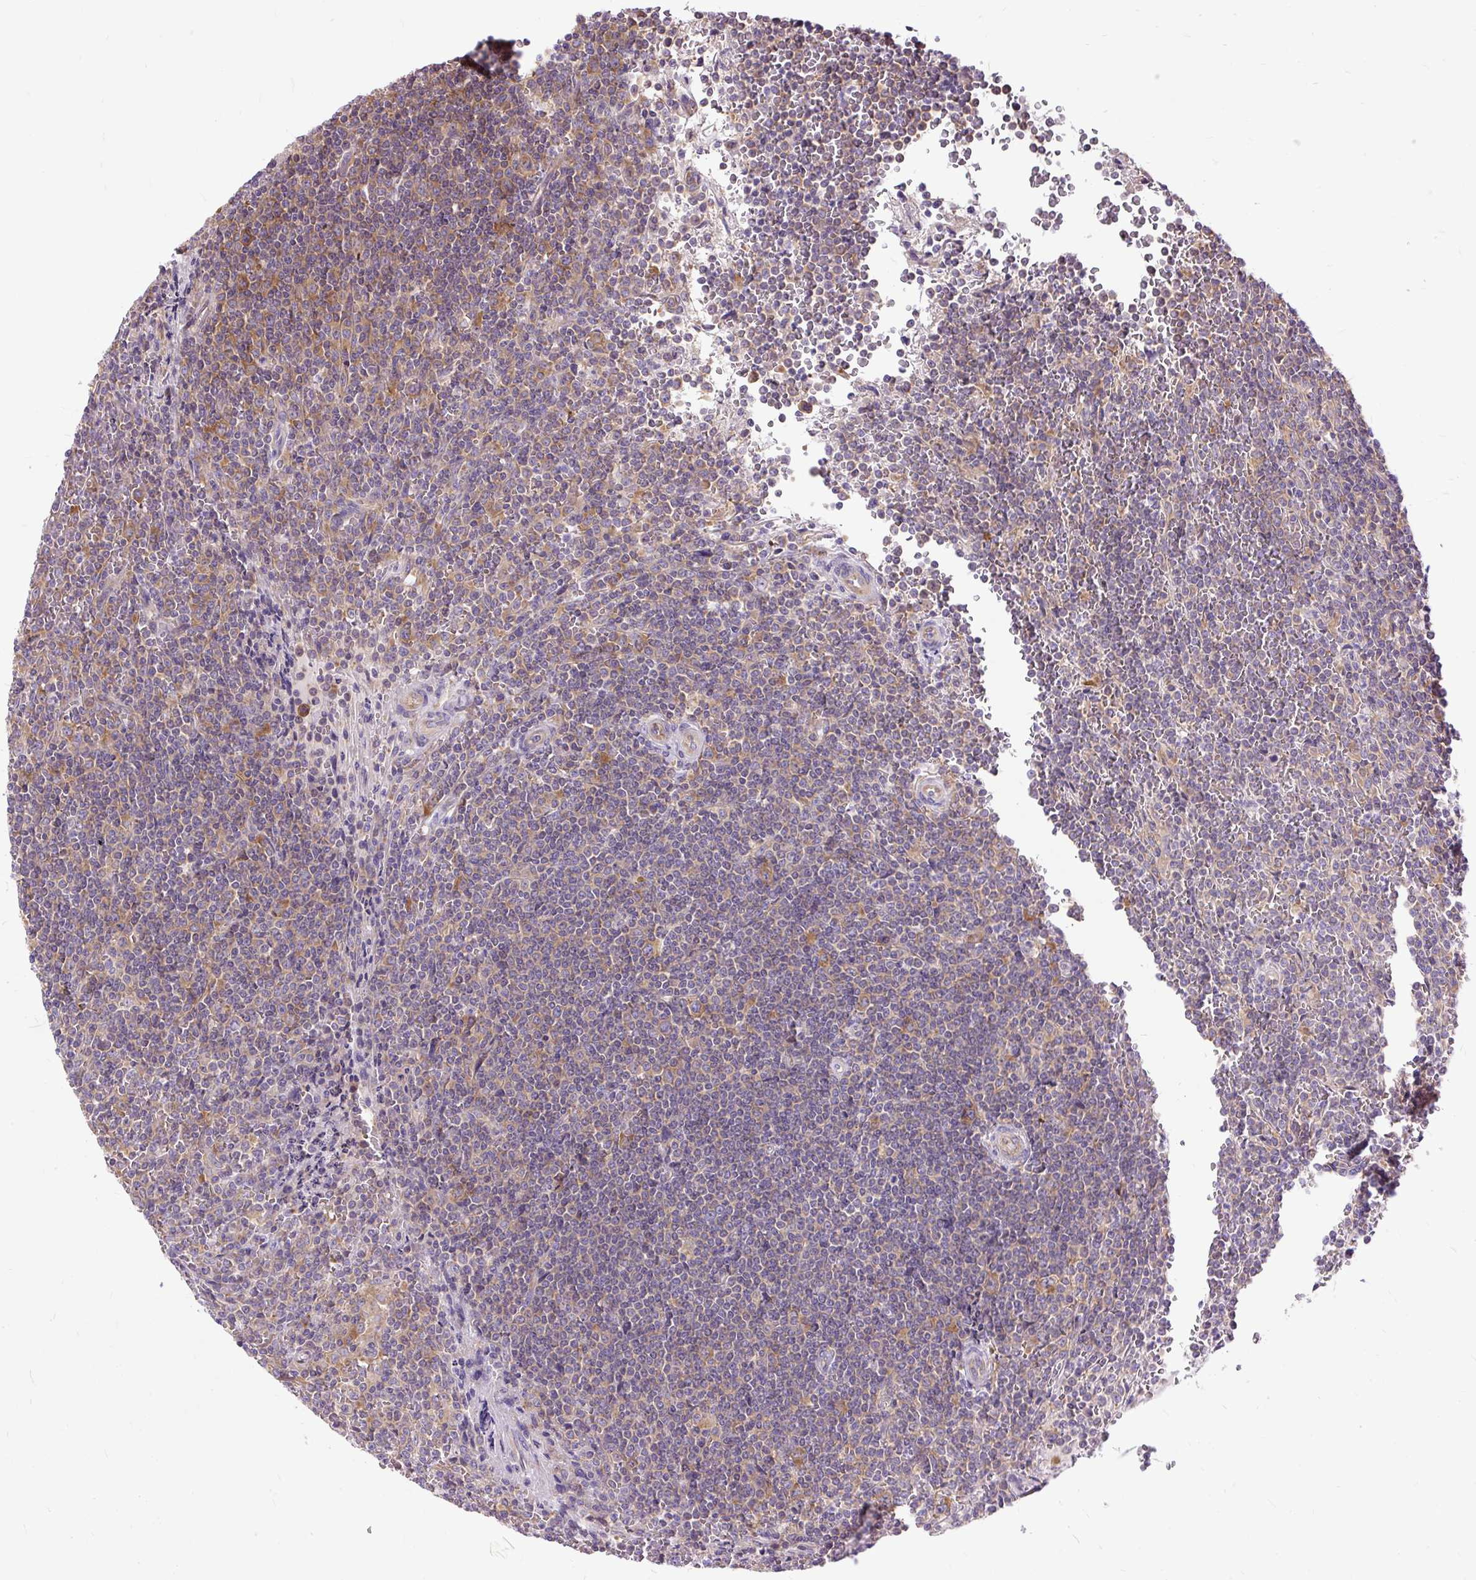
{"staining": {"intensity": "negative", "quantity": "none", "location": "none"}, "tissue": "lymphoma", "cell_type": "Tumor cells", "image_type": "cancer", "snomed": [{"axis": "morphology", "description": "Malignant lymphoma, non-Hodgkin's type, Low grade"}, {"axis": "topography", "description": "Spleen"}], "caption": "A micrograph of human lymphoma is negative for staining in tumor cells.", "gene": "RPS5", "patient": {"sex": "female", "age": 19}}